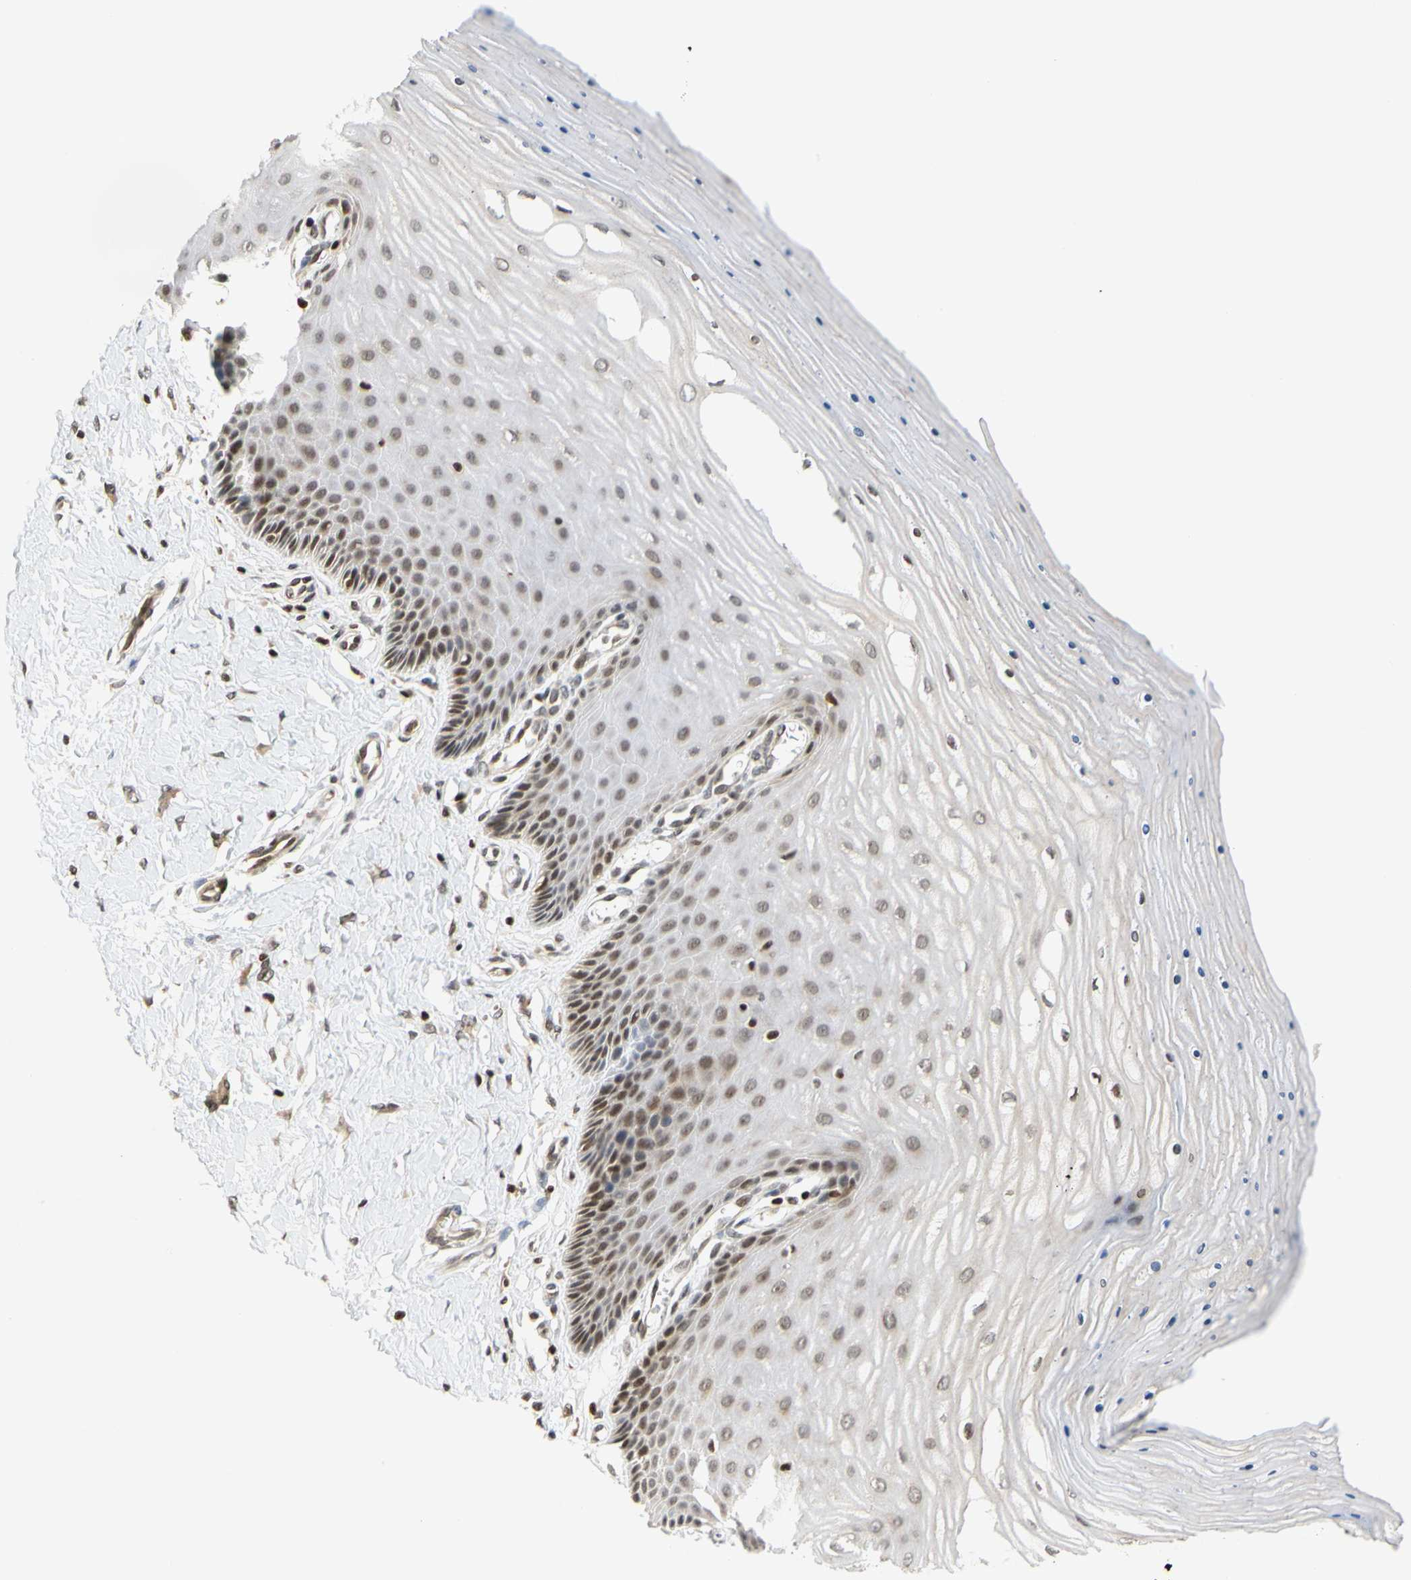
{"staining": {"intensity": "moderate", "quantity": ">75%", "location": "cytoplasmic/membranous,nuclear"}, "tissue": "cervix", "cell_type": "Glandular cells", "image_type": "normal", "snomed": [{"axis": "morphology", "description": "Normal tissue, NOS"}, {"axis": "topography", "description": "Cervix"}], "caption": "Brown immunohistochemical staining in benign cervix shows moderate cytoplasmic/membranous,nuclear expression in about >75% of glandular cells. The staining was performed using DAB (3,3'-diaminobenzidine) to visualize the protein expression in brown, while the nuclei were stained in blue with hematoxylin (Magnification: 20x).", "gene": "CDK7", "patient": {"sex": "female", "age": 55}}